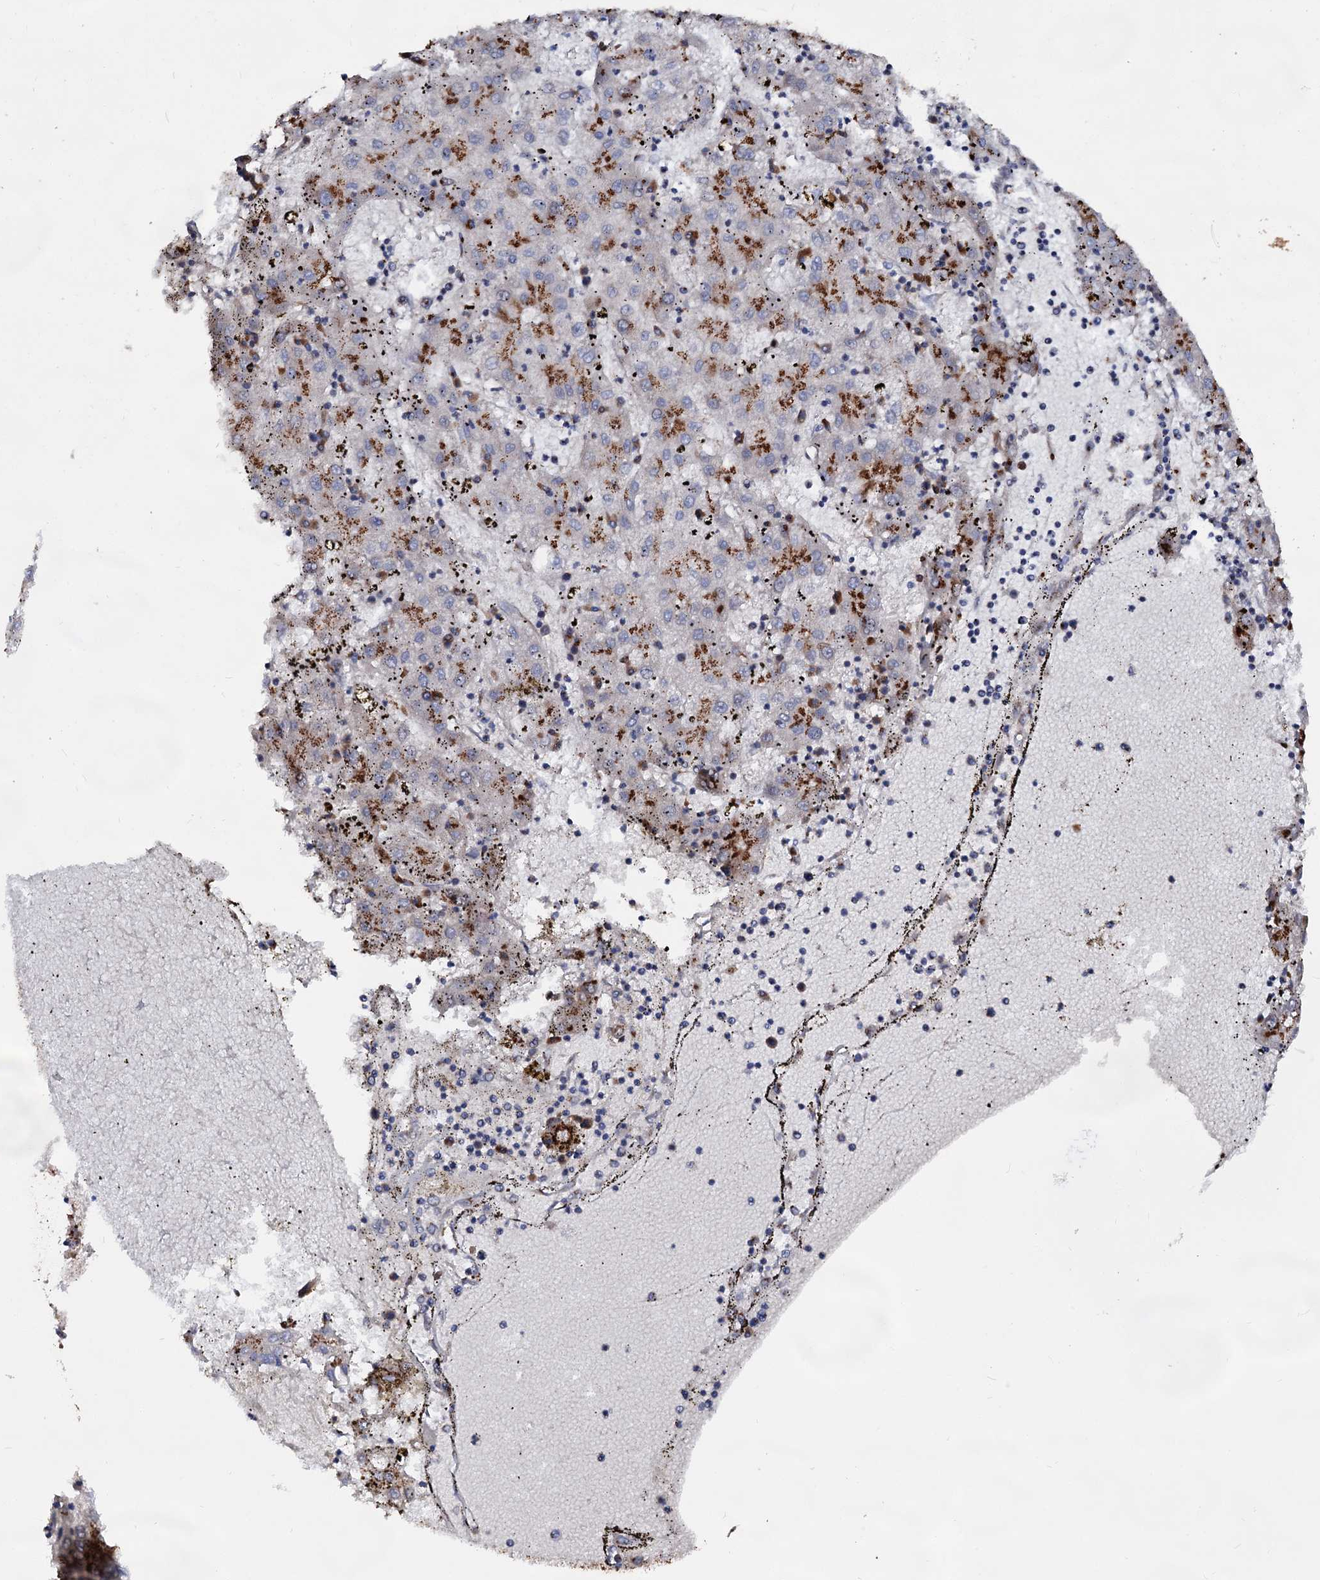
{"staining": {"intensity": "moderate", "quantity": "25%-75%", "location": "cytoplasmic/membranous"}, "tissue": "liver cancer", "cell_type": "Tumor cells", "image_type": "cancer", "snomed": [{"axis": "morphology", "description": "Carcinoma, Hepatocellular, NOS"}, {"axis": "topography", "description": "Liver"}], "caption": "A micrograph of liver cancer stained for a protein shows moderate cytoplasmic/membranous brown staining in tumor cells. Using DAB (brown) and hematoxylin (blue) stains, captured at high magnification using brightfield microscopy.", "gene": "TM9SF3", "patient": {"sex": "male", "age": 72}}